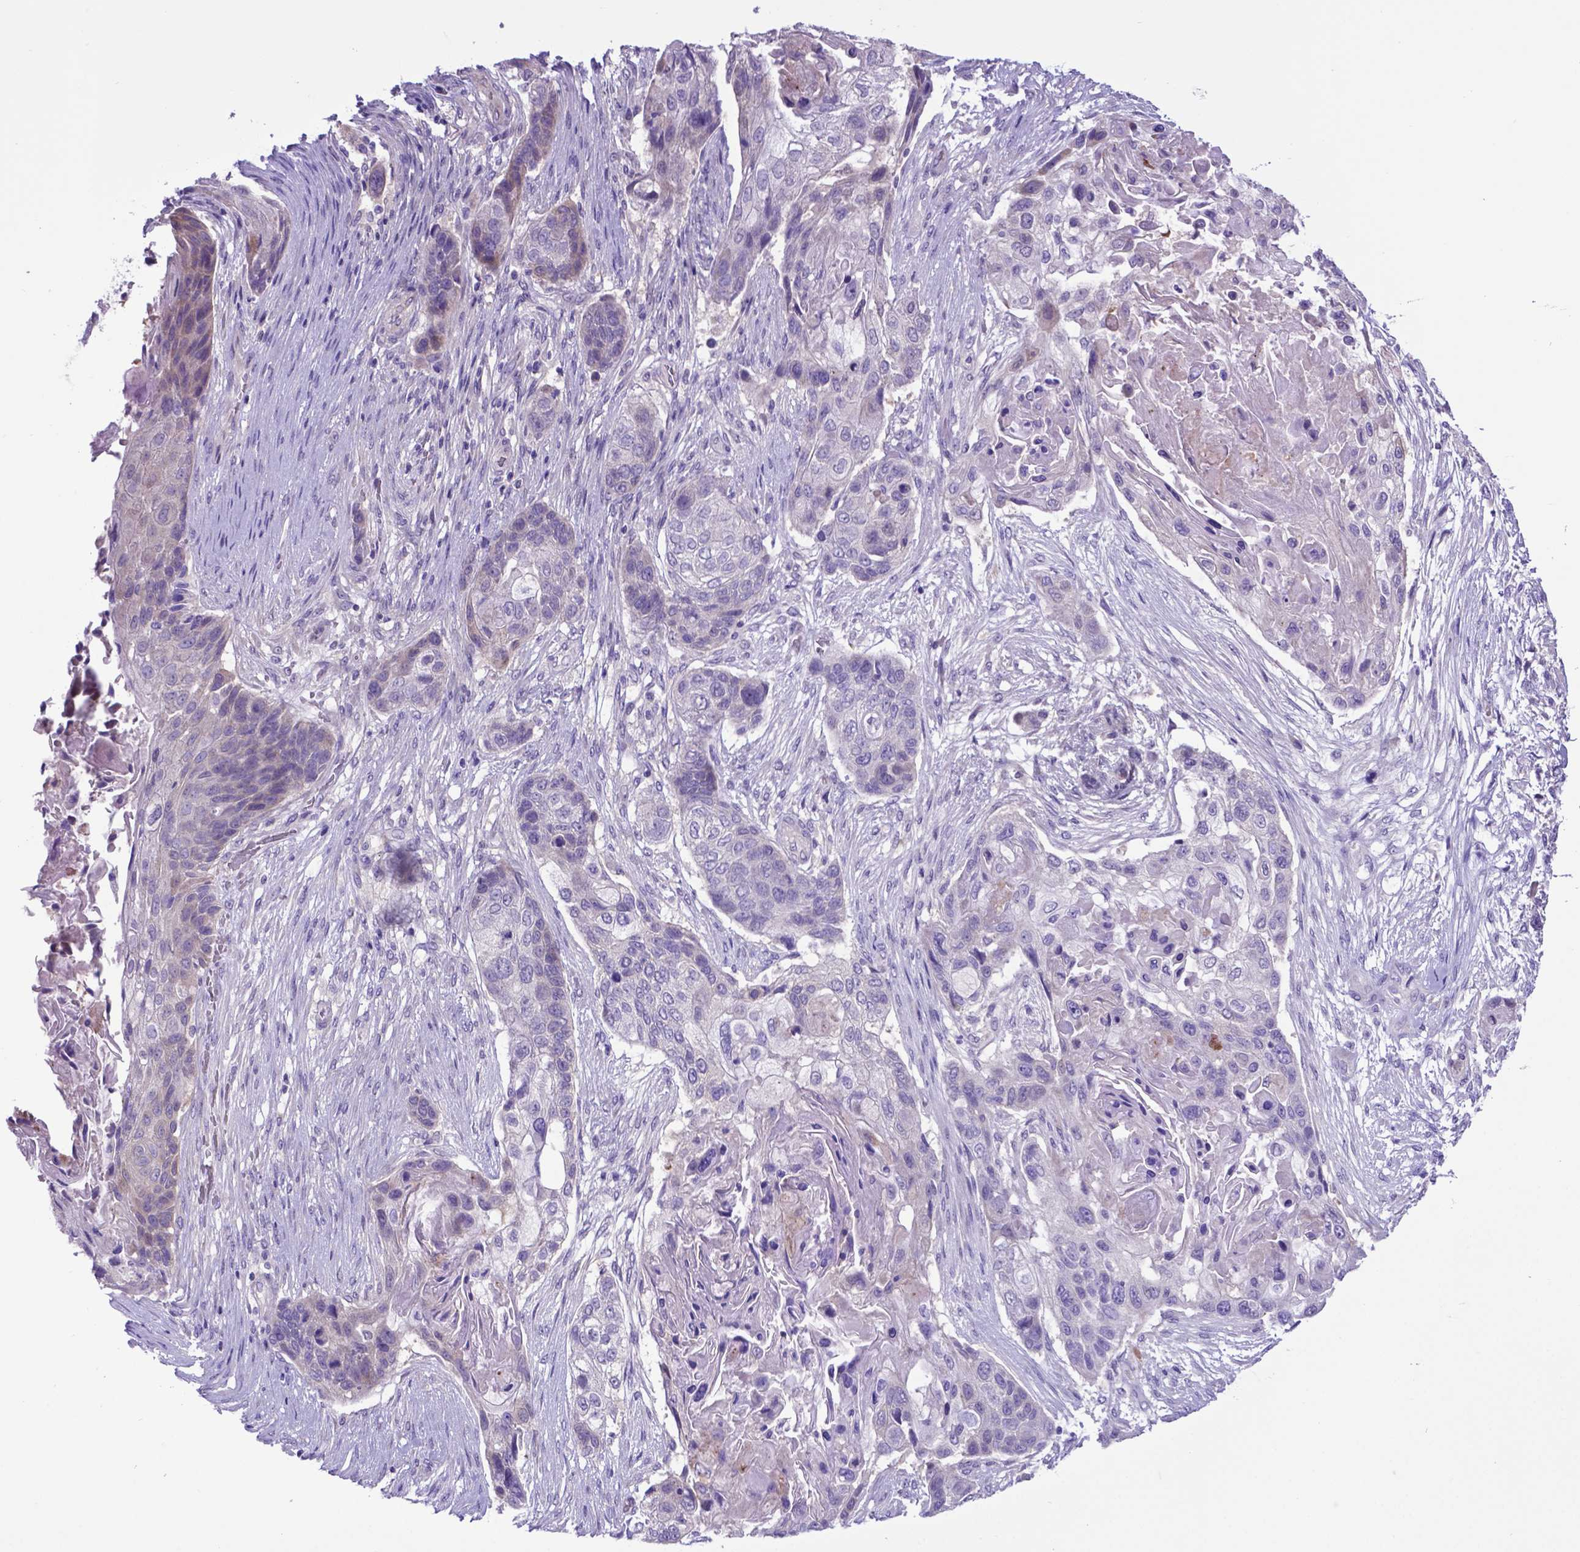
{"staining": {"intensity": "negative", "quantity": "none", "location": "none"}, "tissue": "lung cancer", "cell_type": "Tumor cells", "image_type": "cancer", "snomed": [{"axis": "morphology", "description": "Squamous cell carcinoma, NOS"}, {"axis": "topography", "description": "Lung"}], "caption": "Protein analysis of lung cancer displays no significant staining in tumor cells. Brightfield microscopy of immunohistochemistry (IHC) stained with DAB (3,3'-diaminobenzidine) (brown) and hematoxylin (blue), captured at high magnification.", "gene": "ADRA2B", "patient": {"sex": "male", "age": 69}}